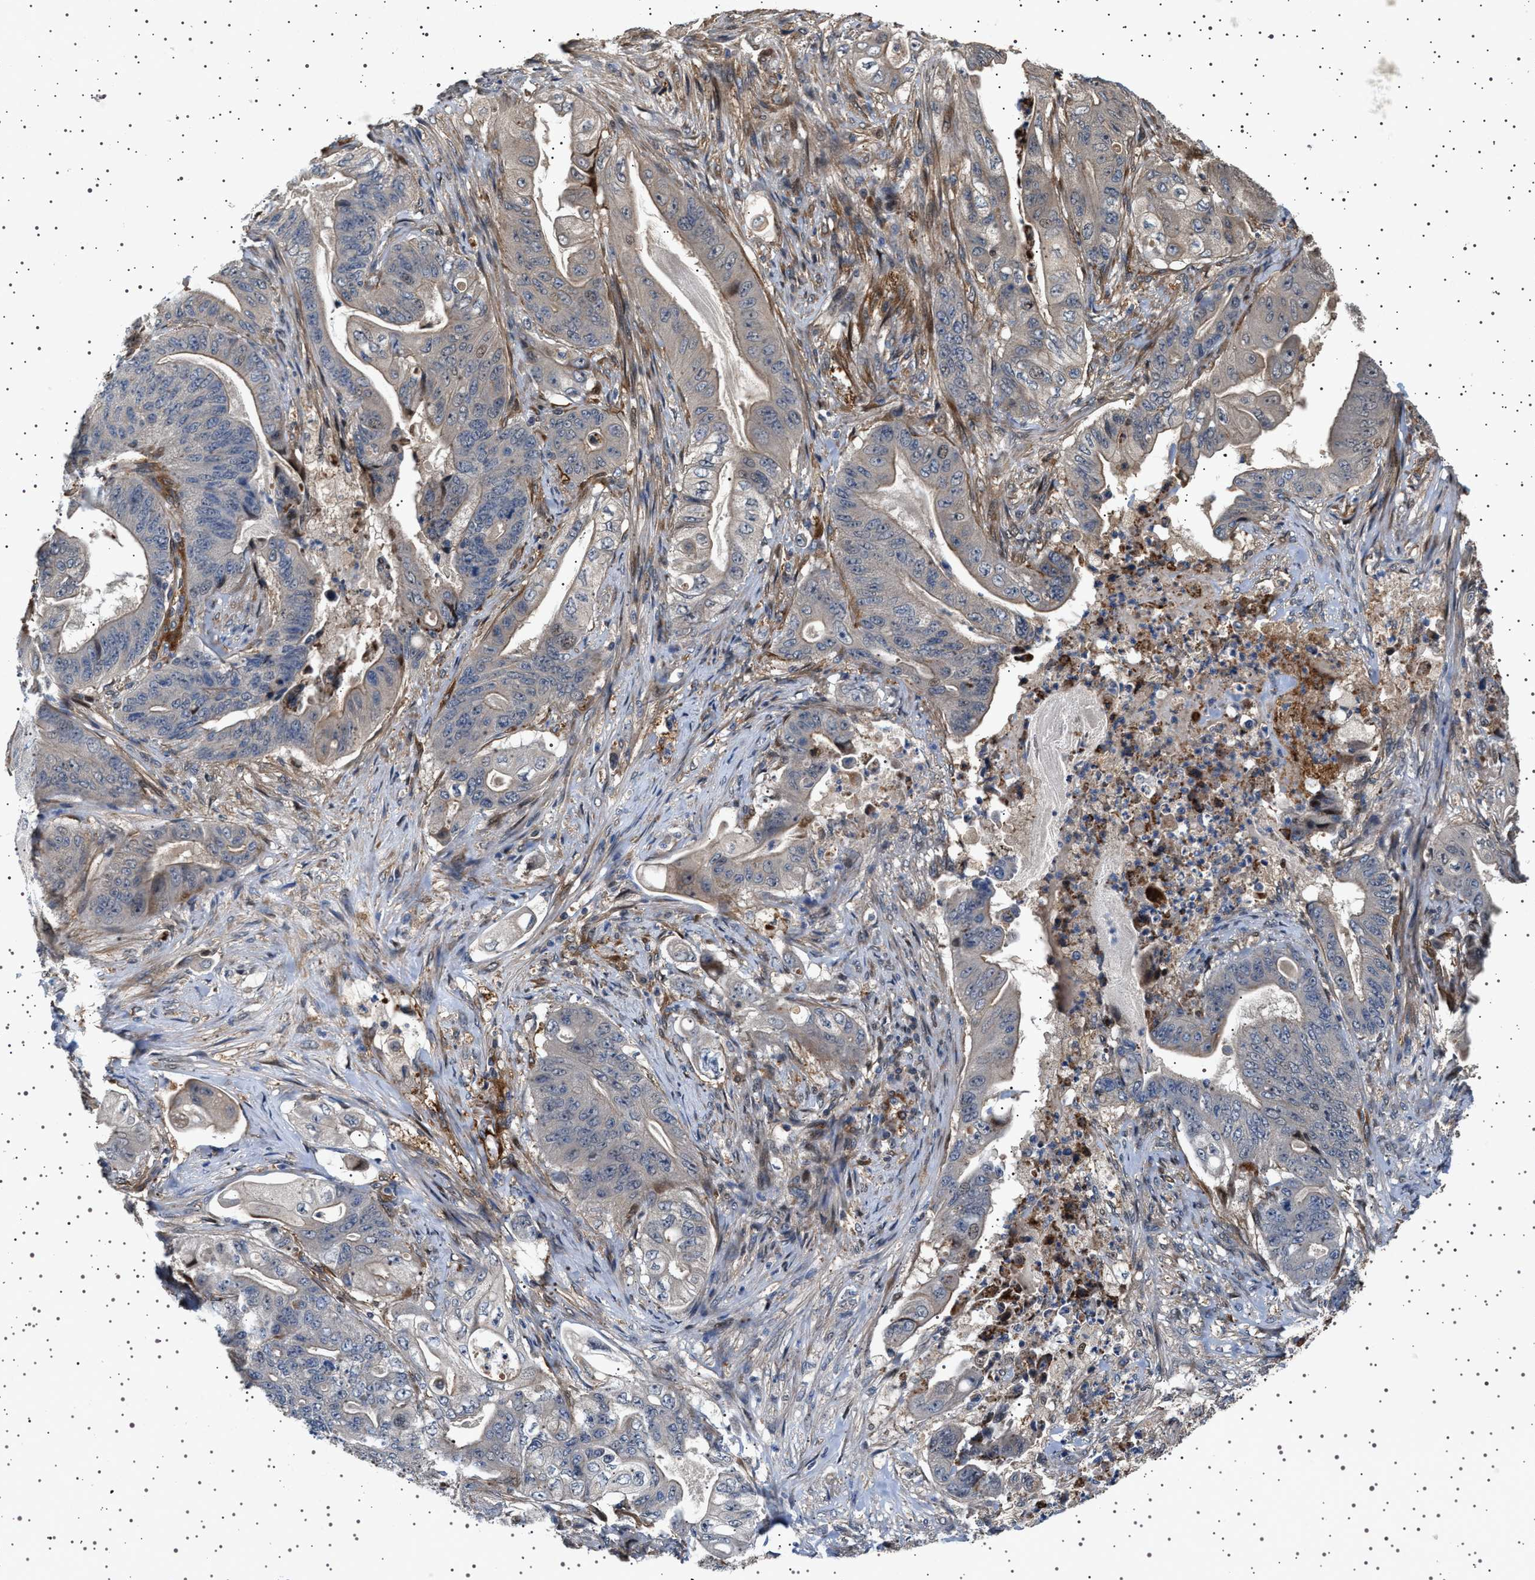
{"staining": {"intensity": "weak", "quantity": "<25%", "location": "cytoplasmic/membranous"}, "tissue": "stomach cancer", "cell_type": "Tumor cells", "image_type": "cancer", "snomed": [{"axis": "morphology", "description": "Adenocarcinoma, NOS"}, {"axis": "topography", "description": "Stomach"}], "caption": "Tumor cells are negative for brown protein staining in adenocarcinoma (stomach). Brightfield microscopy of immunohistochemistry stained with DAB (3,3'-diaminobenzidine) (brown) and hematoxylin (blue), captured at high magnification.", "gene": "GUCY1B1", "patient": {"sex": "female", "age": 73}}